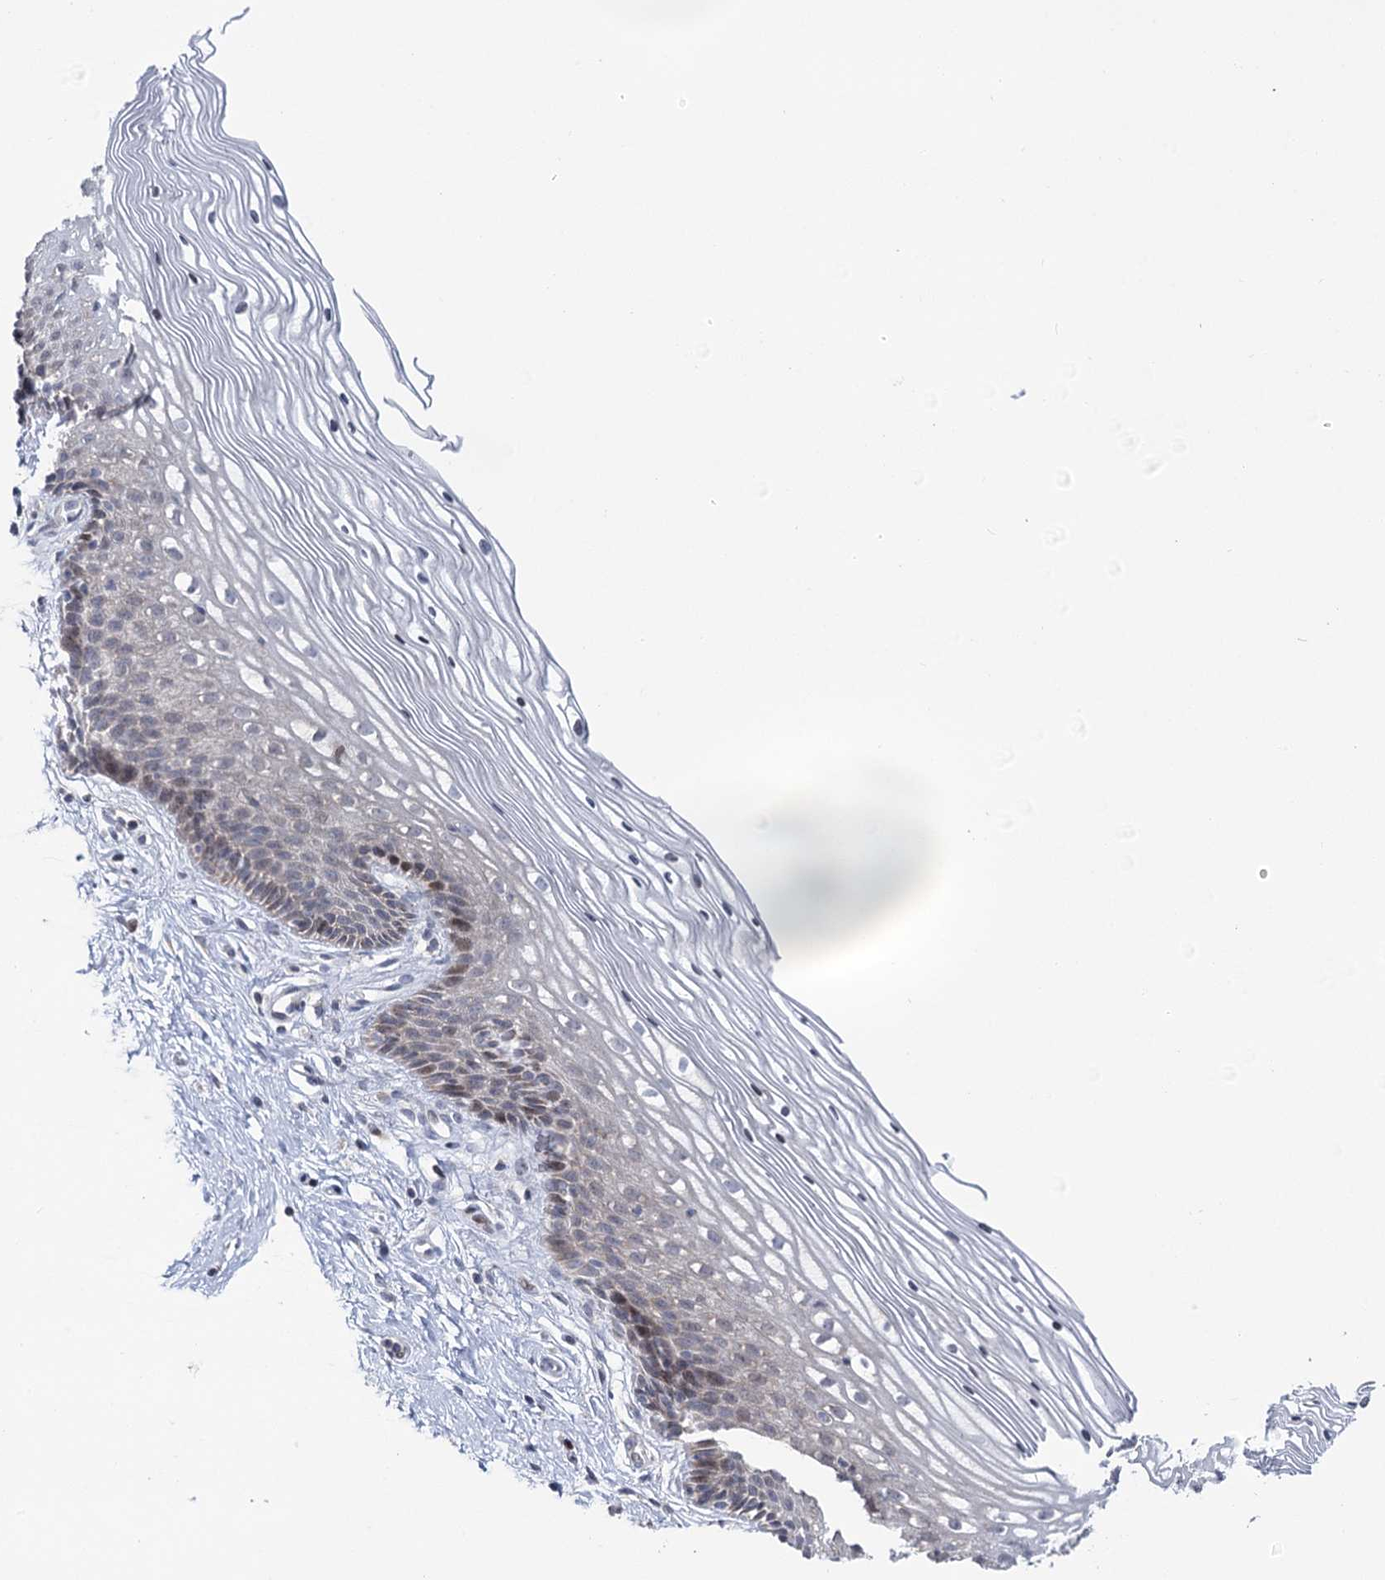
{"staining": {"intensity": "weak", "quantity": "<25%", "location": "cytoplasmic/membranous"}, "tissue": "cervix", "cell_type": "Glandular cells", "image_type": "normal", "snomed": [{"axis": "morphology", "description": "Normal tissue, NOS"}, {"axis": "topography", "description": "Cervix"}], "caption": "Glandular cells show no significant expression in normal cervix.", "gene": "PTGR1", "patient": {"sex": "female", "age": 33}}